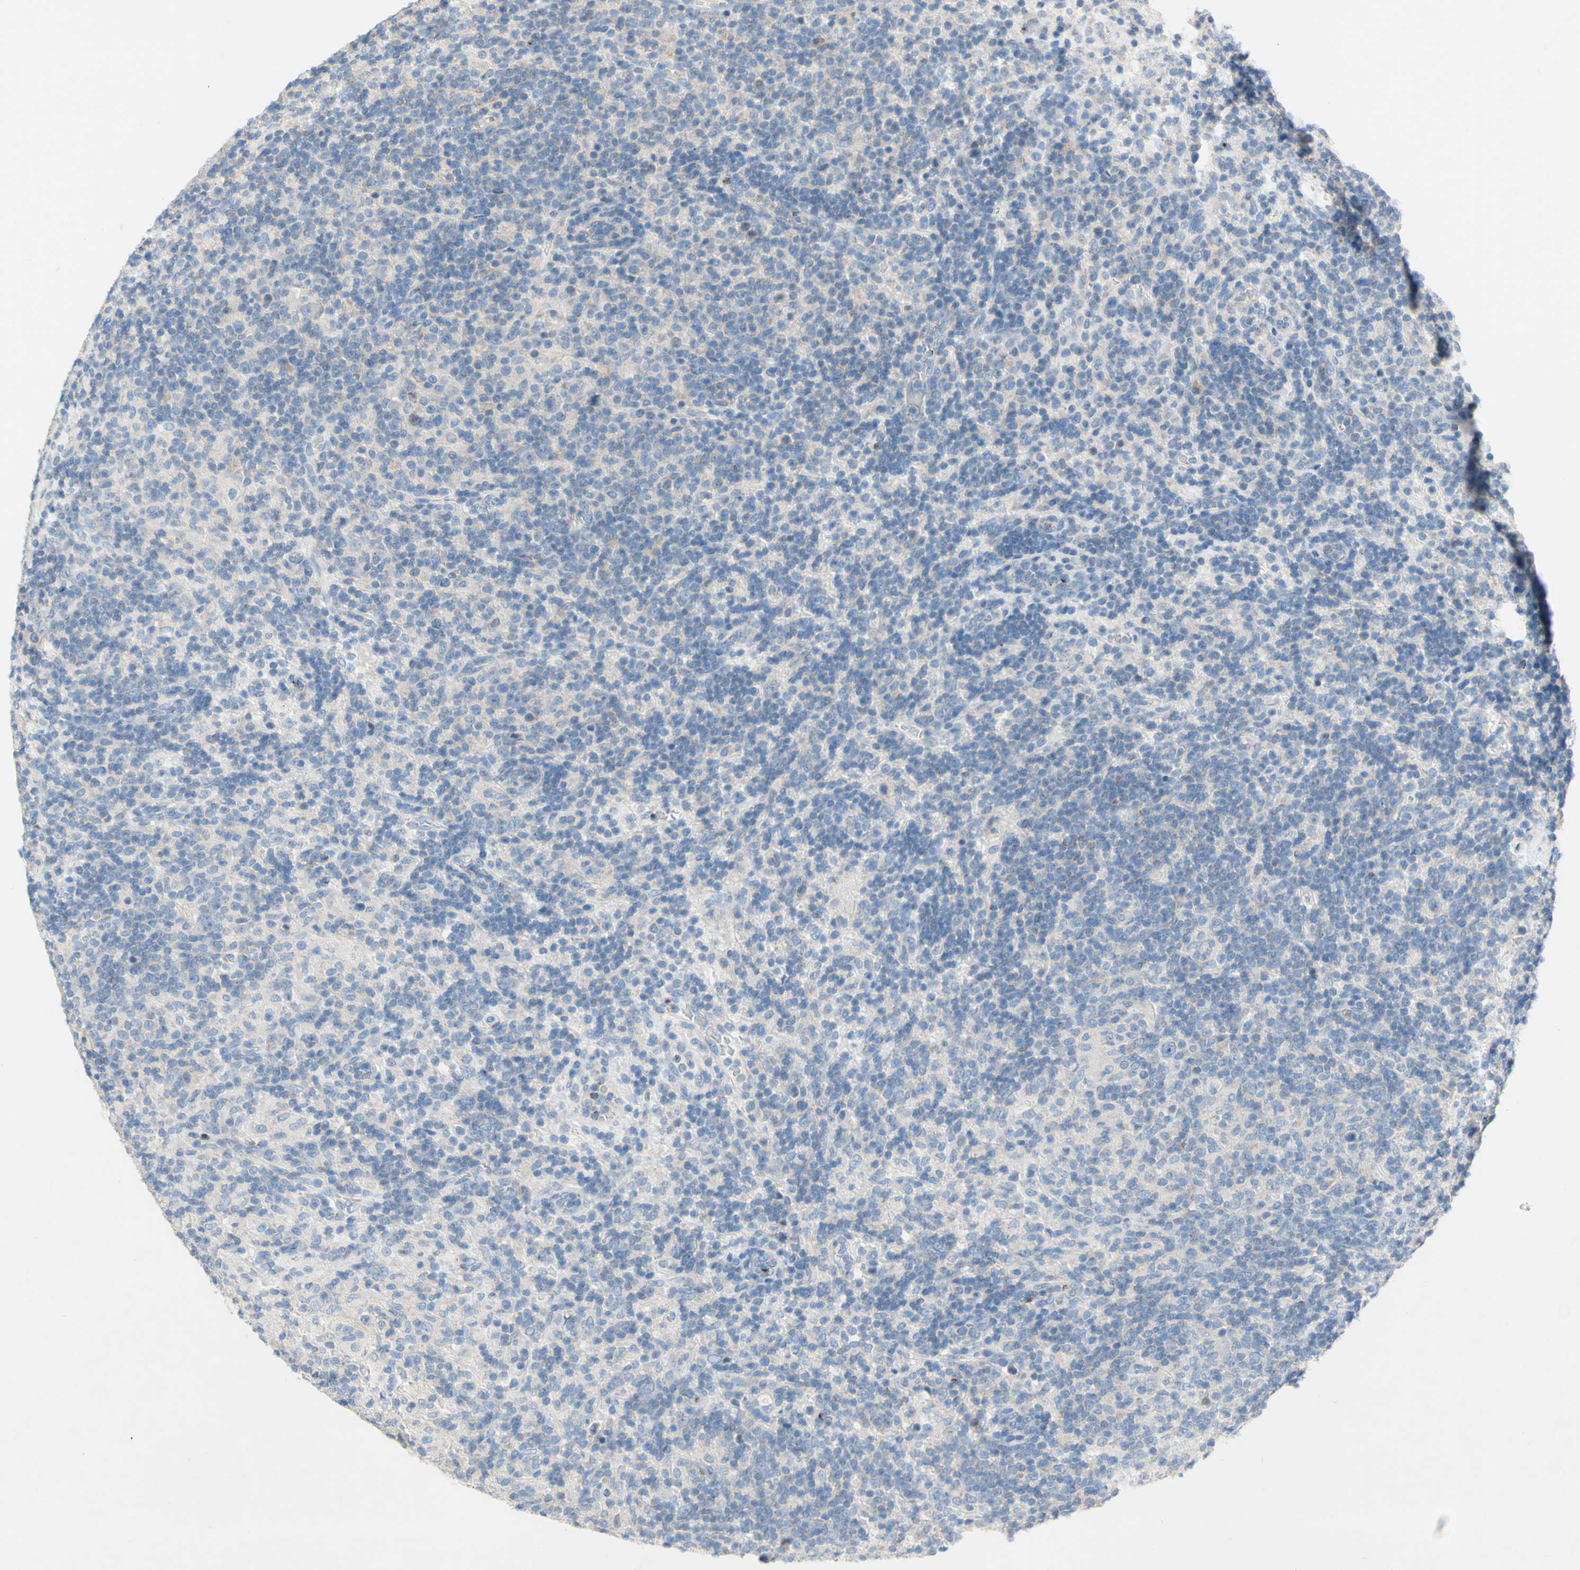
{"staining": {"intensity": "negative", "quantity": "none", "location": "none"}, "tissue": "lymphoma", "cell_type": "Tumor cells", "image_type": "cancer", "snomed": [{"axis": "morphology", "description": "Hodgkin's disease, NOS"}, {"axis": "topography", "description": "Lymph node"}], "caption": "Hodgkin's disease was stained to show a protein in brown. There is no significant positivity in tumor cells.", "gene": "ACADL", "patient": {"sex": "male", "age": 70}}